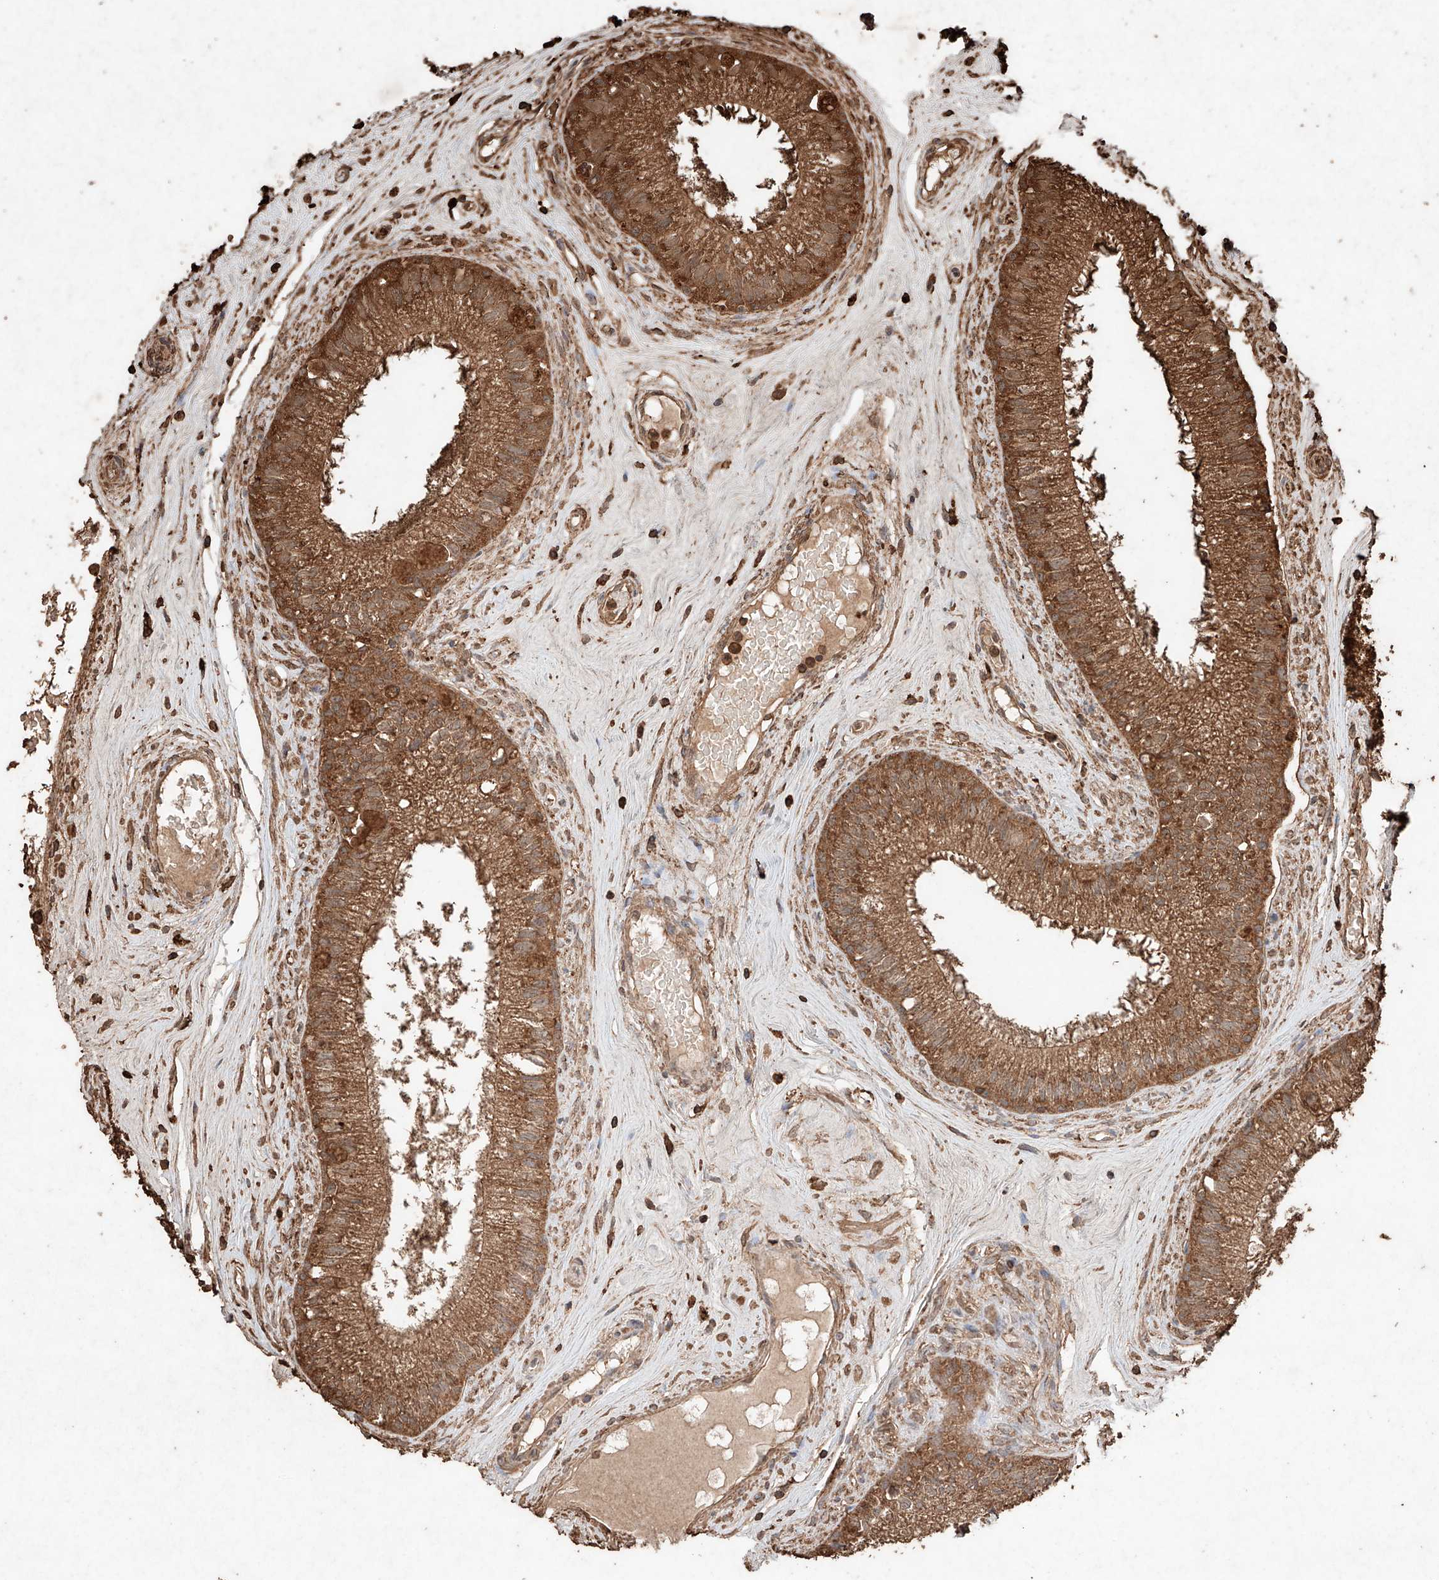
{"staining": {"intensity": "strong", "quantity": ">75%", "location": "cytoplasmic/membranous"}, "tissue": "epididymis", "cell_type": "Glandular cells", "image_type": "normal", "snomed": [{"axis": "morphology", "description": "Normal tissue, NOS"}, {"axis": "topography", "description": "Epididymis"}], "caption": "The image demonstrates immunohistochemical staining of normal epididymis. There is strong cytoplasmic/membranous staining is seen in about >75% of glandular cells. The staining was performed using DAB (3,3'-diaminobenzidine), with brown indicating positive protein expression. Nuclei are stained blue with hematoxylin.", "gene": "M6PR", "patient": {"sex": "male", "age": 71}}